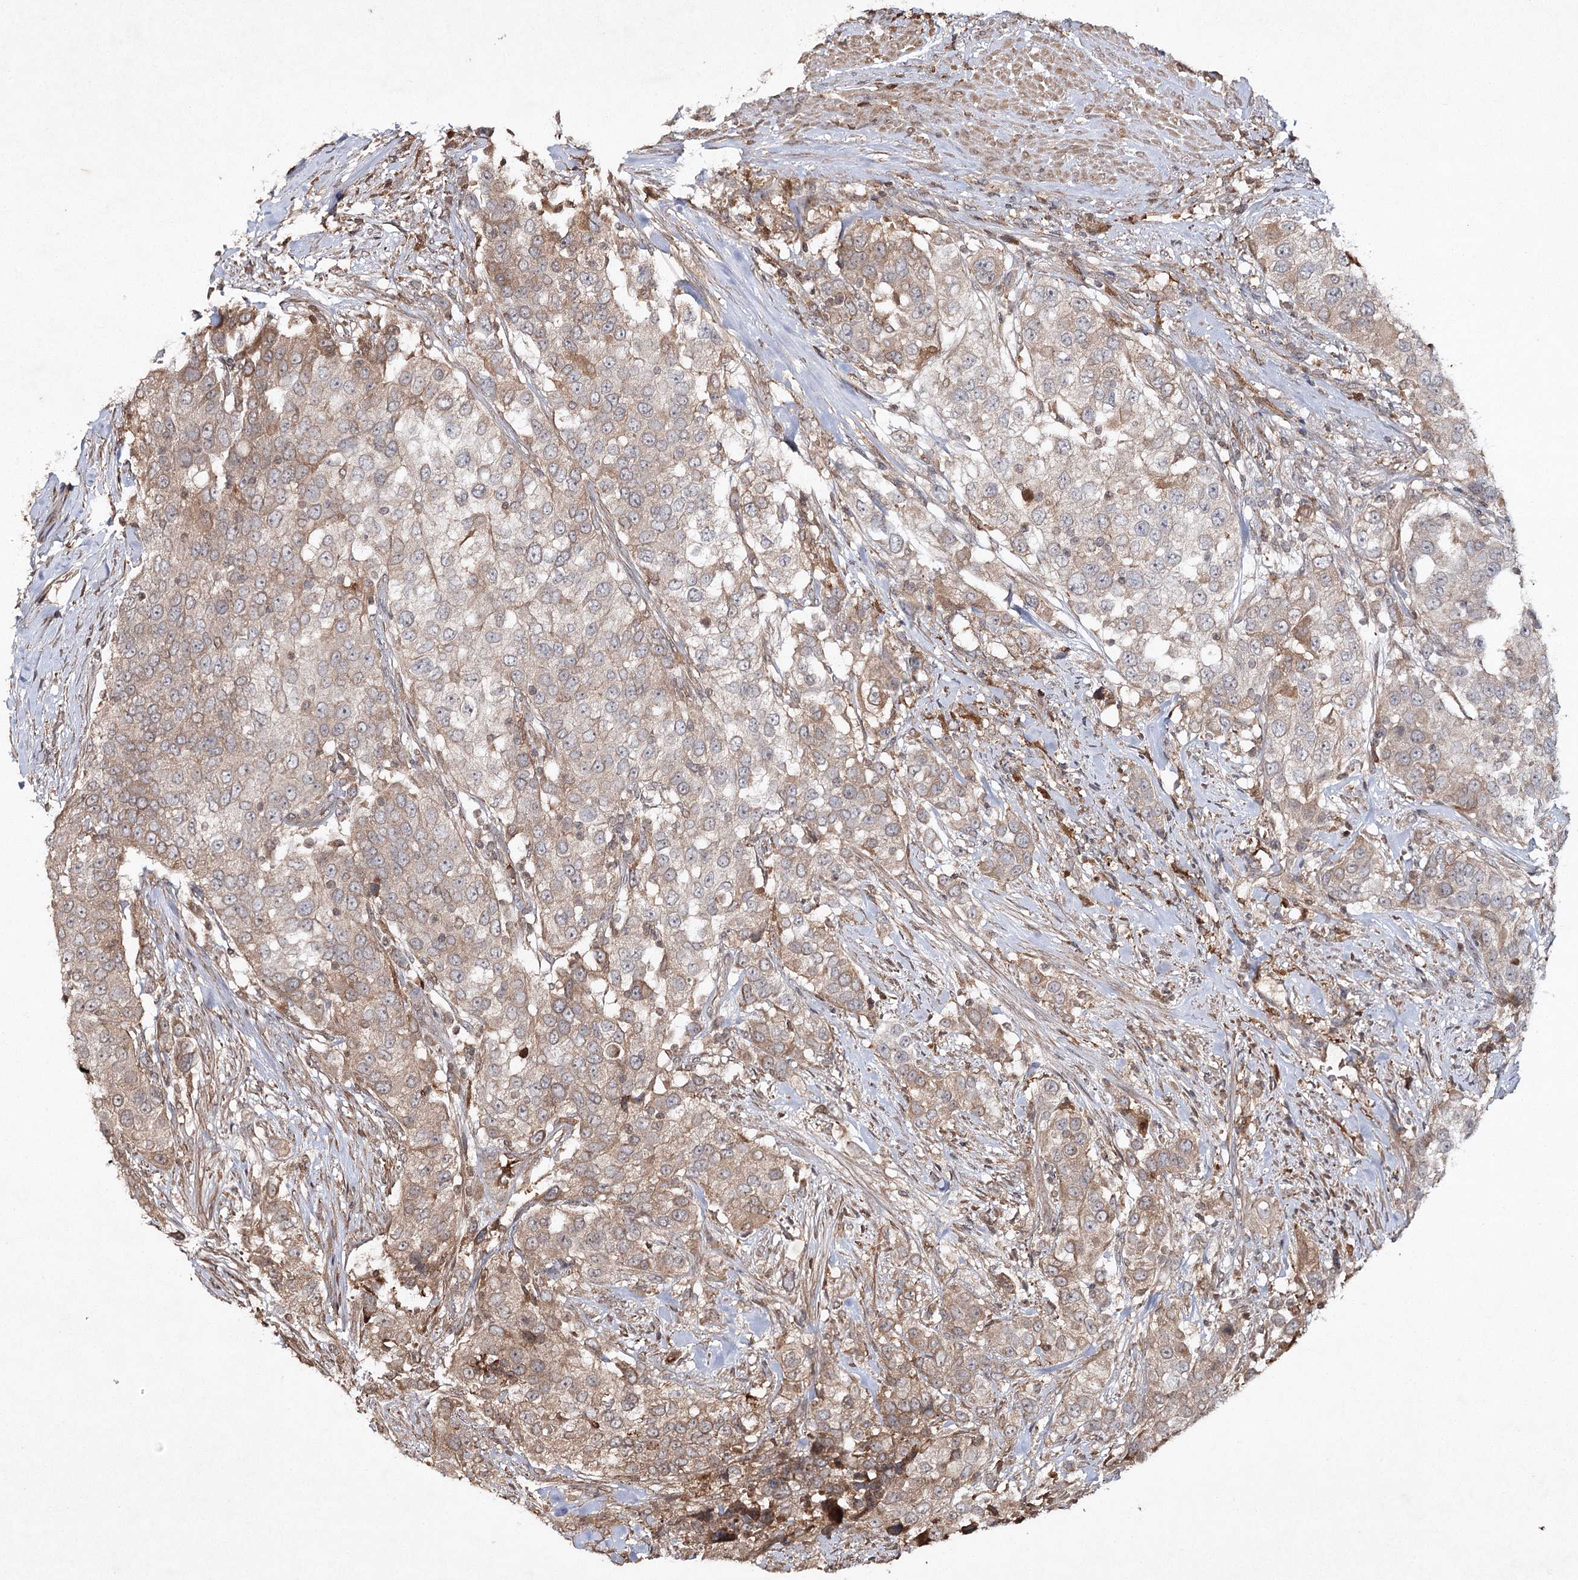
{"staining": {"intensity": "moderate", "quantity": "25%-75%", "location": "cytoplasmic/membranous"}, "tissue": "urothelial cancer", "cell_type": "Tumor cells", "image_type": "cancer", "snomed": [{"axis": "morphology", "description": "Urothelial carcinoma, High grade"}, {"axis": "topography", "description": "Urinary bladder"}], "caption": "Immunohistochemical staining of human urothelial carcinoma (high-grade) demonstrates medium levels of moderate cytoplasmic/membranous protein positivity in about 25%-75% of tumor cells.", "gene": "CYP2B6", "patient": {"sex": "female", "age": 80}}